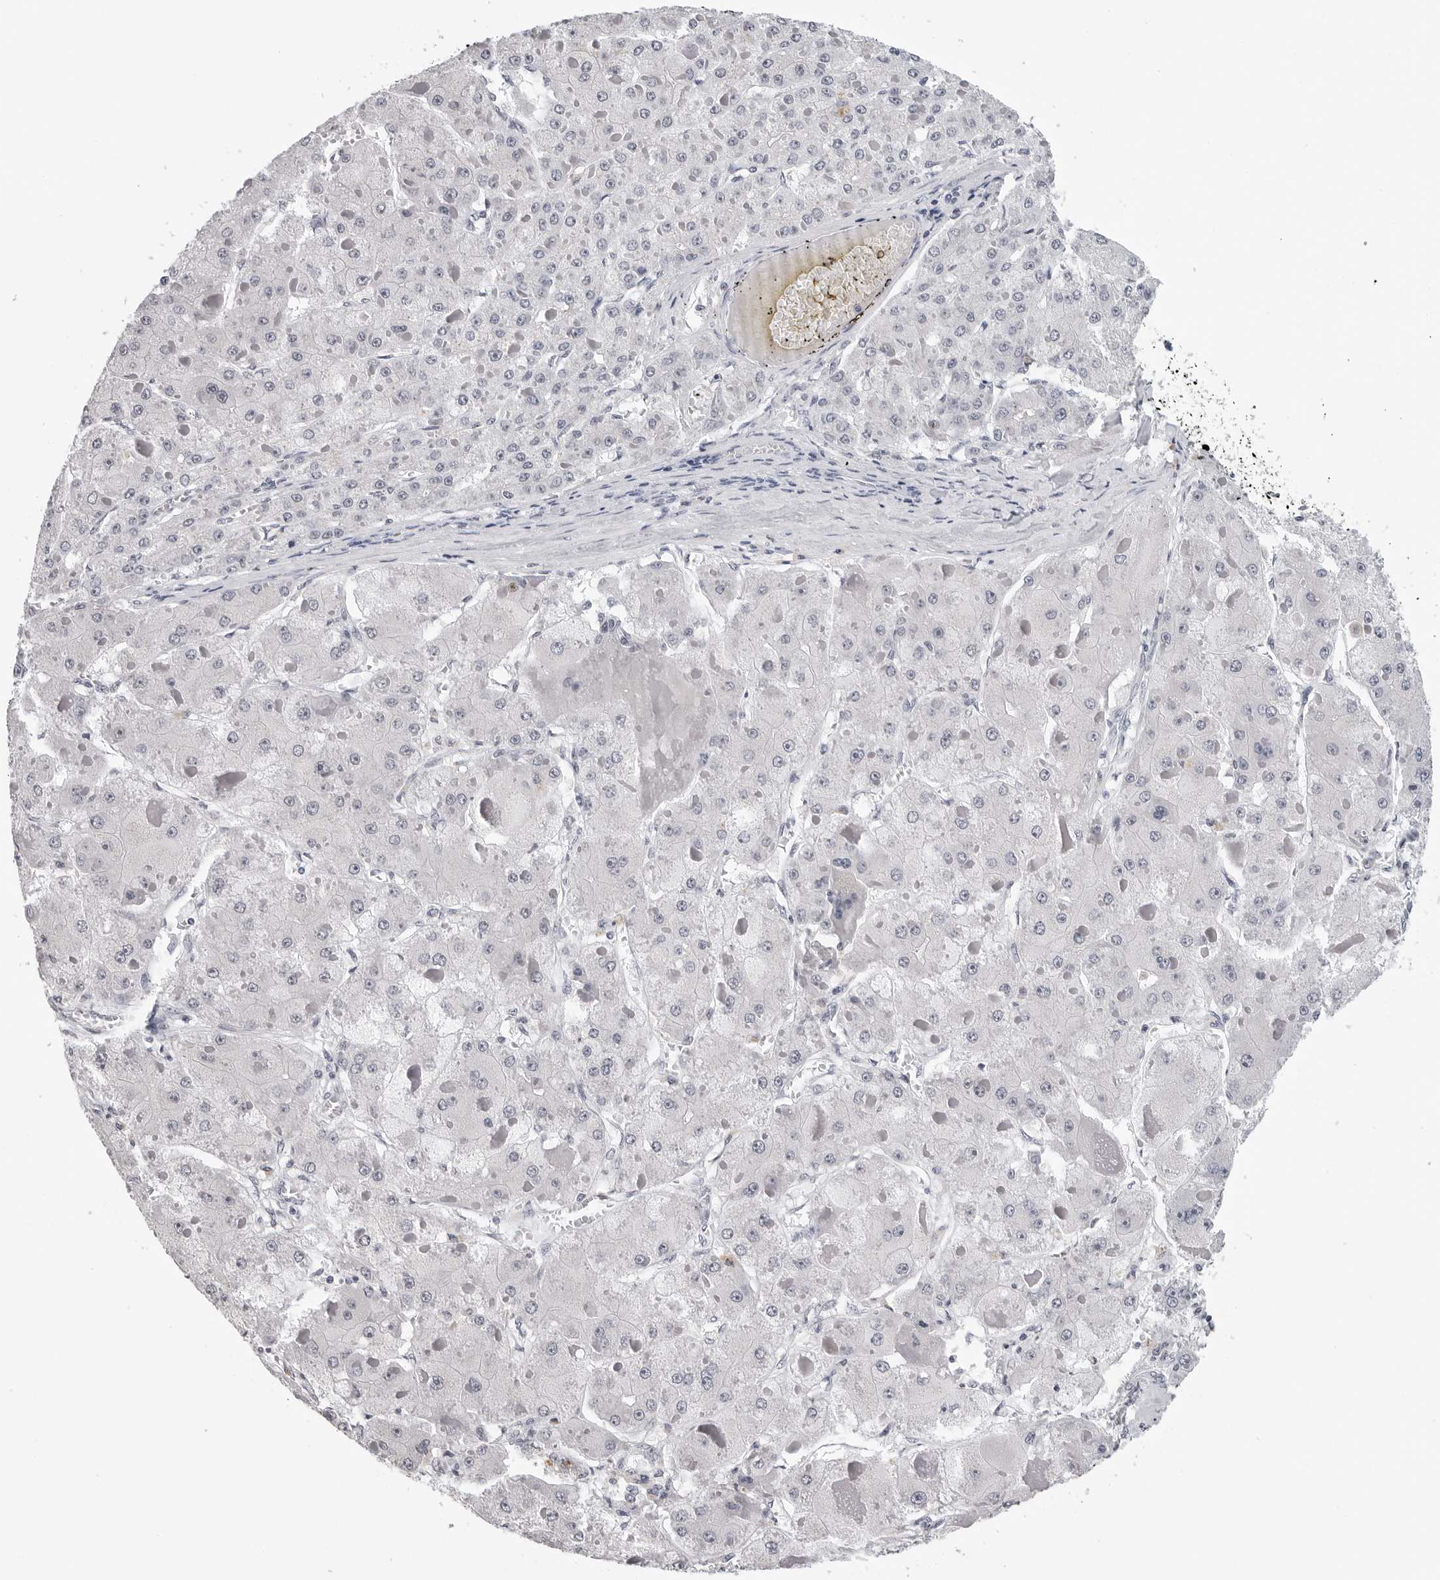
{"staining": {"intensity": "negative", "quantity": "none", "location": "none"}, "tissue": "liver cancer", "cell_type": "Tumor cells", "image_type": "cancer", "snomed": [{"axis": "morphology", "description": "Carcinoma, Hepatocellular, NOS"}, {"axis": "topography", "description": "Liver"}], "caption": "There is no significant expression in tumor cells of hepatocellular carcinoma (liver).", "gene": "GNL2", "patient": {"sex": "female", "age": 73}}